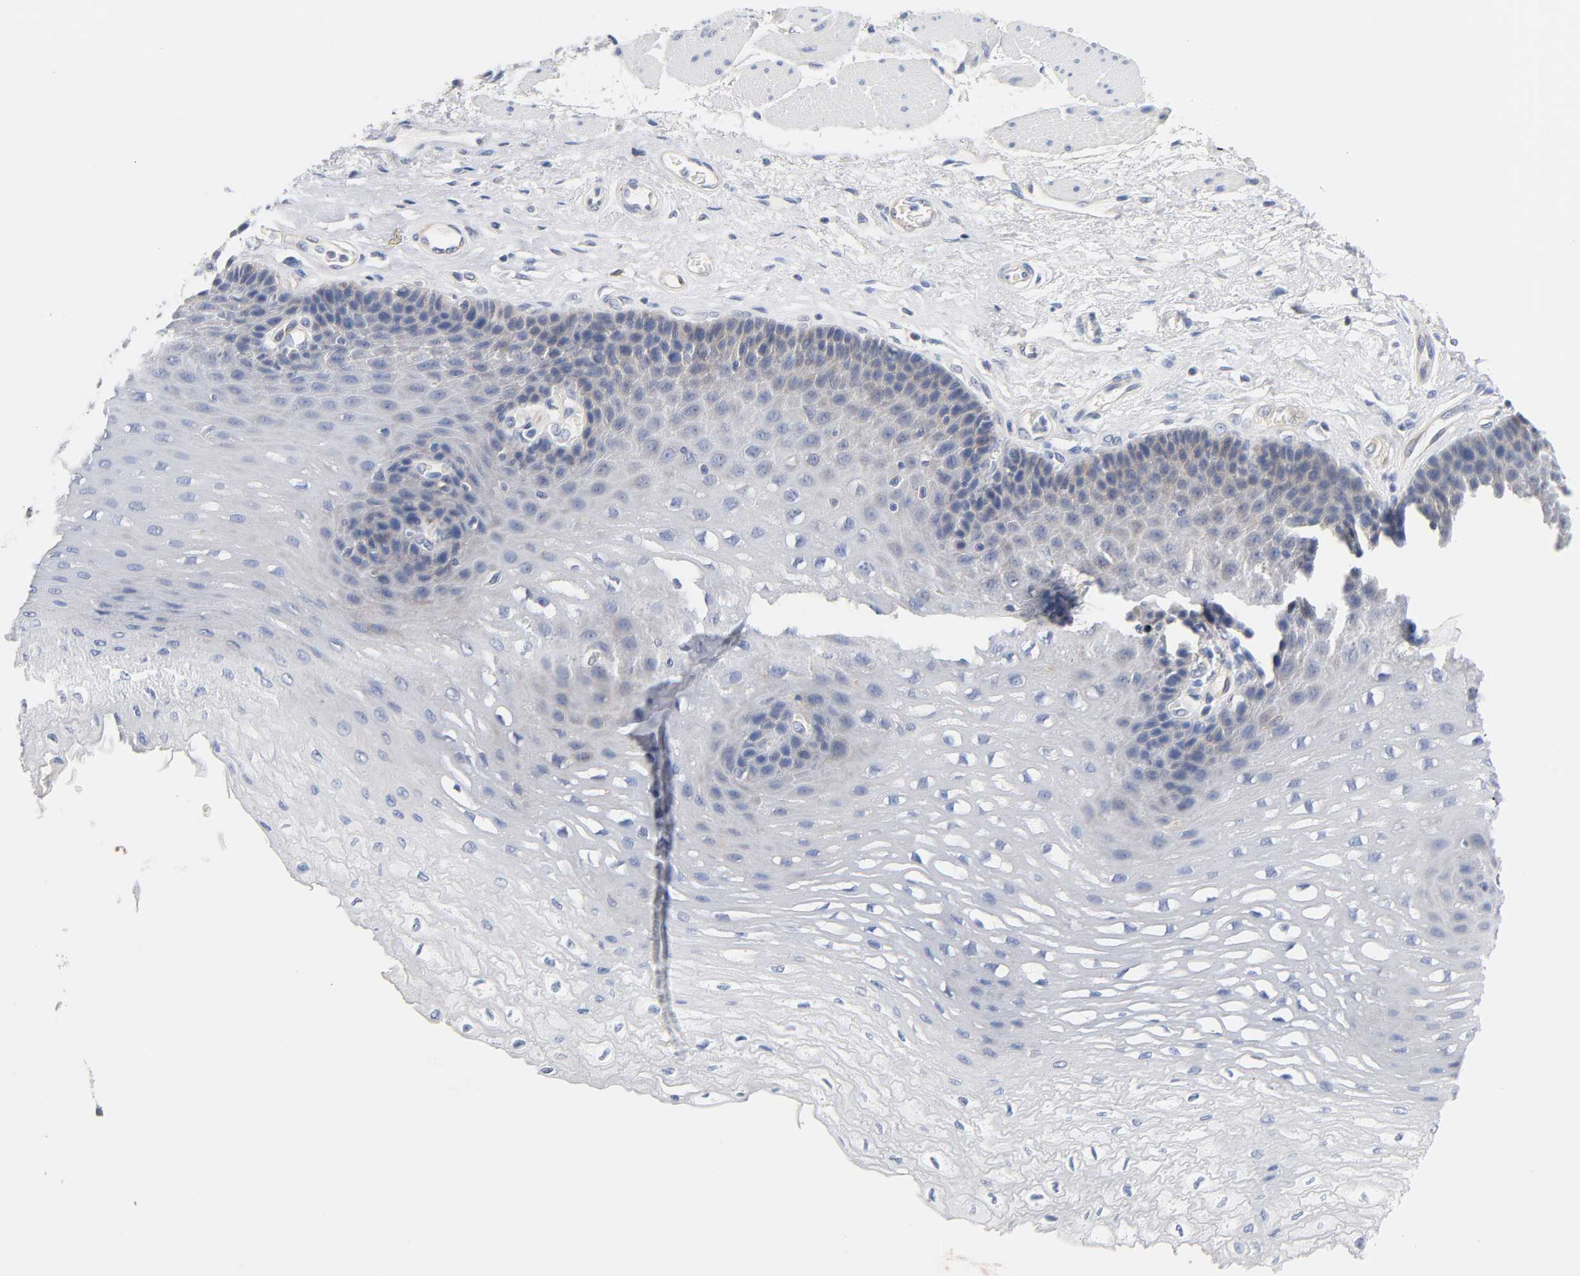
{"staining": {"intensity": "weak", "quantity": "25%-75%", "location": "cytoplasmic/membranous"}, "tissue": "esophagus", "cell_type": "Squamous epithelial cells", "image_type": "normal", "snomed": [{"axis": "morphology", "description": "Normal tissue, NOS"}, {"axis": "topography", "description": "Esophagus"}], "caption": "Immunohistochemical staining of unremarkable esophagus exhibits 25%-75% levels of weak cytoplasmic/membranous protein expression in about 25%-75% of squamous epithelial cells.", "gene": "MALT1", "patient": {"sex": "female", "age": 72}}